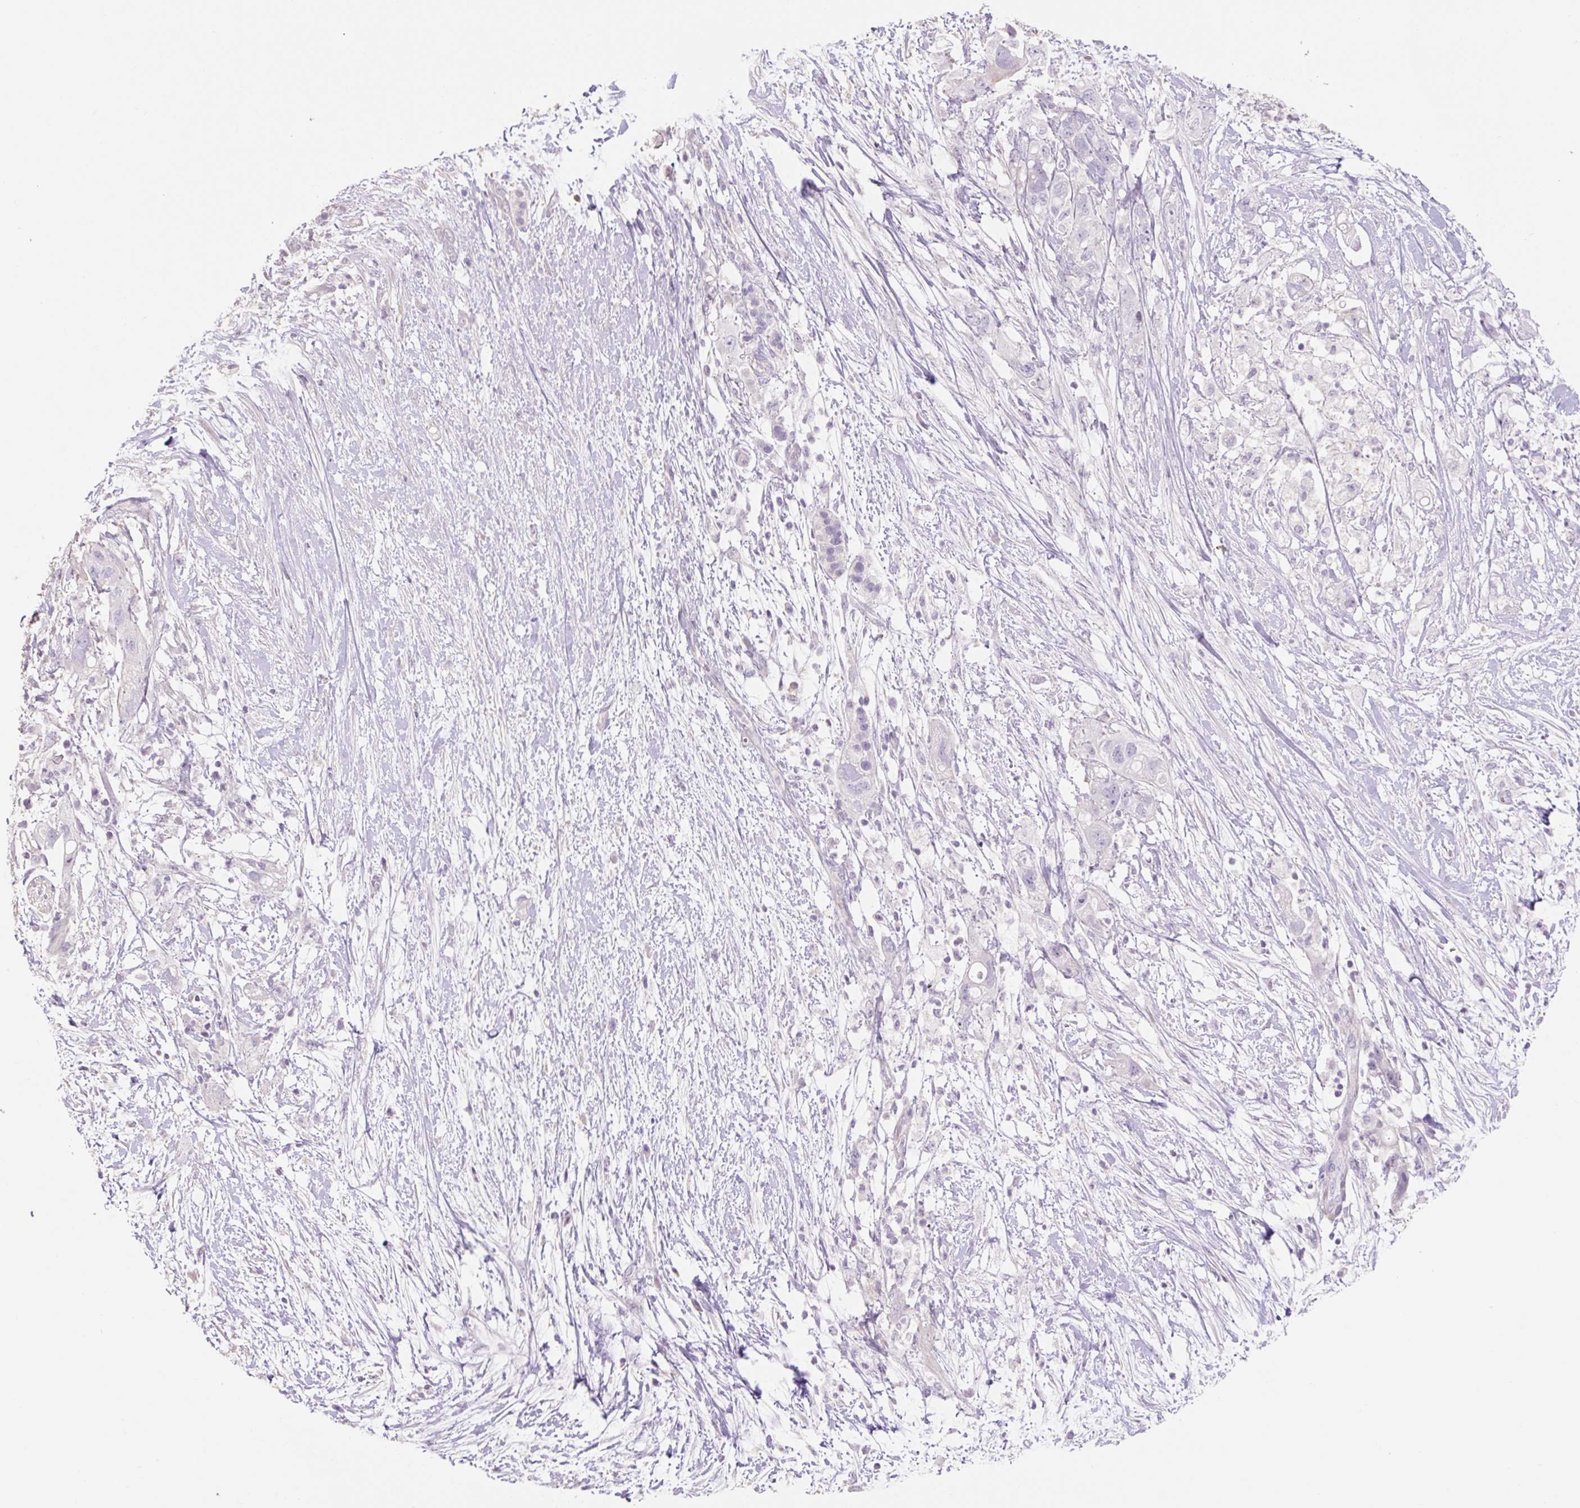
{"staining": {"intensity": "moderate", "quantity": "<25%", "location": "cytoplasmic/membranous"}, "tissue": "pancreatic cancer", "cell_type": "Tumor cells", "image_type": "cancer", "snomed": [{"axis": "morphology", "description": "Adenocarcinoma, NOS"}, {"axis": "topography", "description": "Pancreas"}], "caption": "Protein staining of pancreatic cancer (adenocarcinoma) tissue exhibits moderate cytoplasmic/membranous staining in about <25% of tumor cells.", "gene": "ZNF552", "patient": {"sex": "female", "age": 72}}